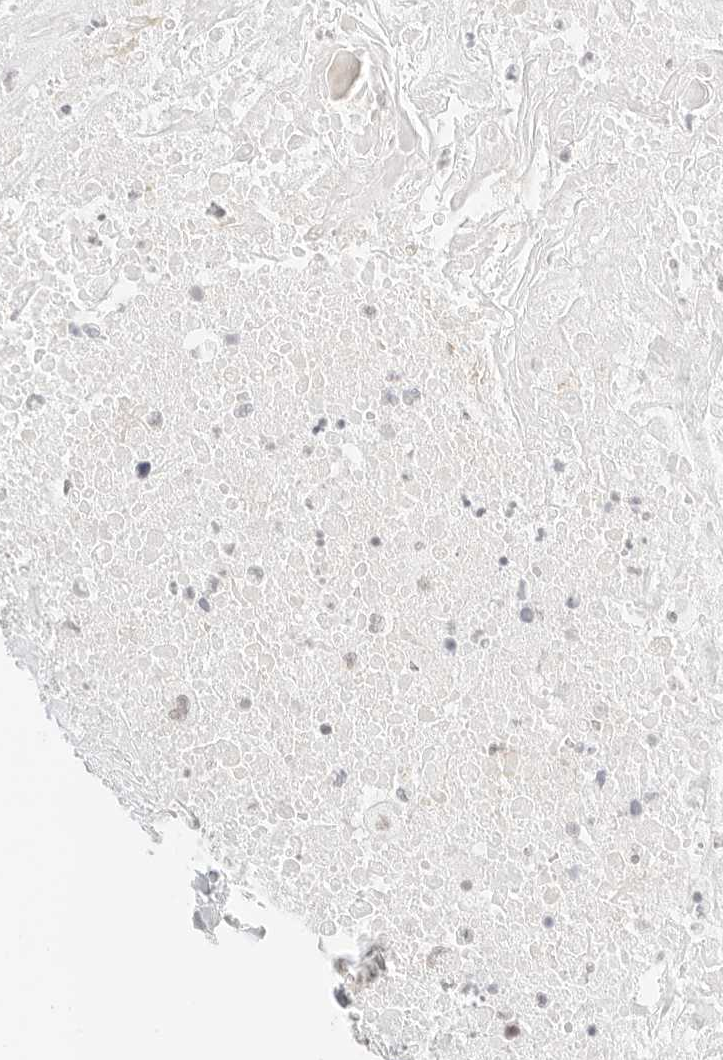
{"staining": {"intensity": "weak", "quantity": "25%-75%", "location": "nuclear"}, "tissue": "head and neck cancer", "cell_type": "Tumor cells", "image_type": "cancer", "snomed": [{"axis": "morphology", "description": "Squamous cell carcinoma, NOS"}, {"axis": "topography", "description": "Head-Neck"}], "caption": "Head and neck cancer stained for a protein (brown) shows weak nuclear positive staining in about 25%-75% of tumor cells.", "gene": "FBLN5", "patient": {"sex": "male", "age": 66}}